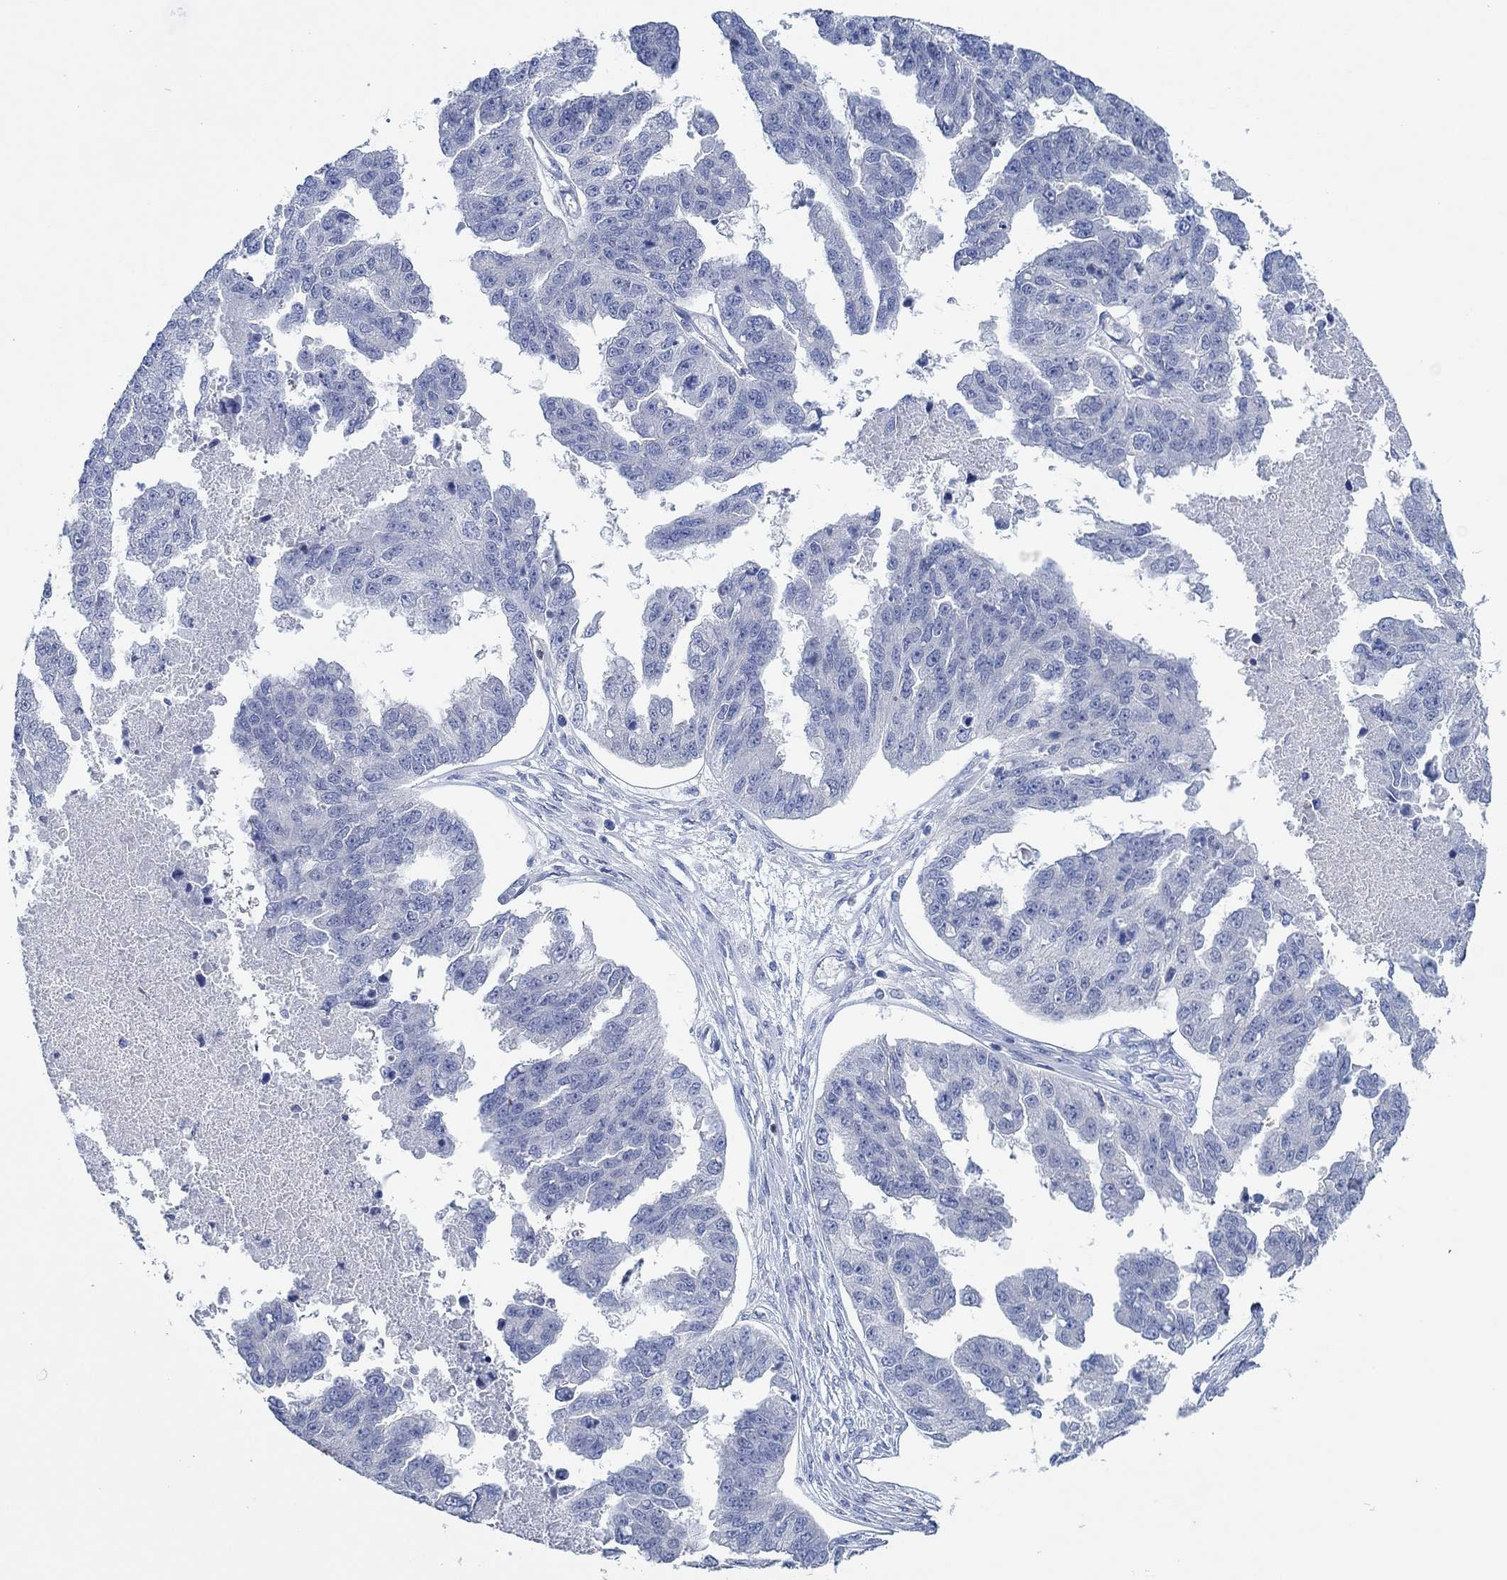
{"staining": {"intensity": "negative", "quantity": "none", "location": "none"}, "tissue": "ovarian cancer", "cell_type": "Tumor cells", "image_type": "cancer", "snomed": [{"axis": "morphology", "description": "Cystadenocarcinoma, serous, NOS"}, {"axis": "topography", "description": "Ovary"}], "caption": "DAB immunohistochemical staining of human ovarian serous cystadenocarcinoma demonstrates no significant staining in tumor cells.", "gene": "ZNF671", "patient": {"sex": "female", "age": 58}}